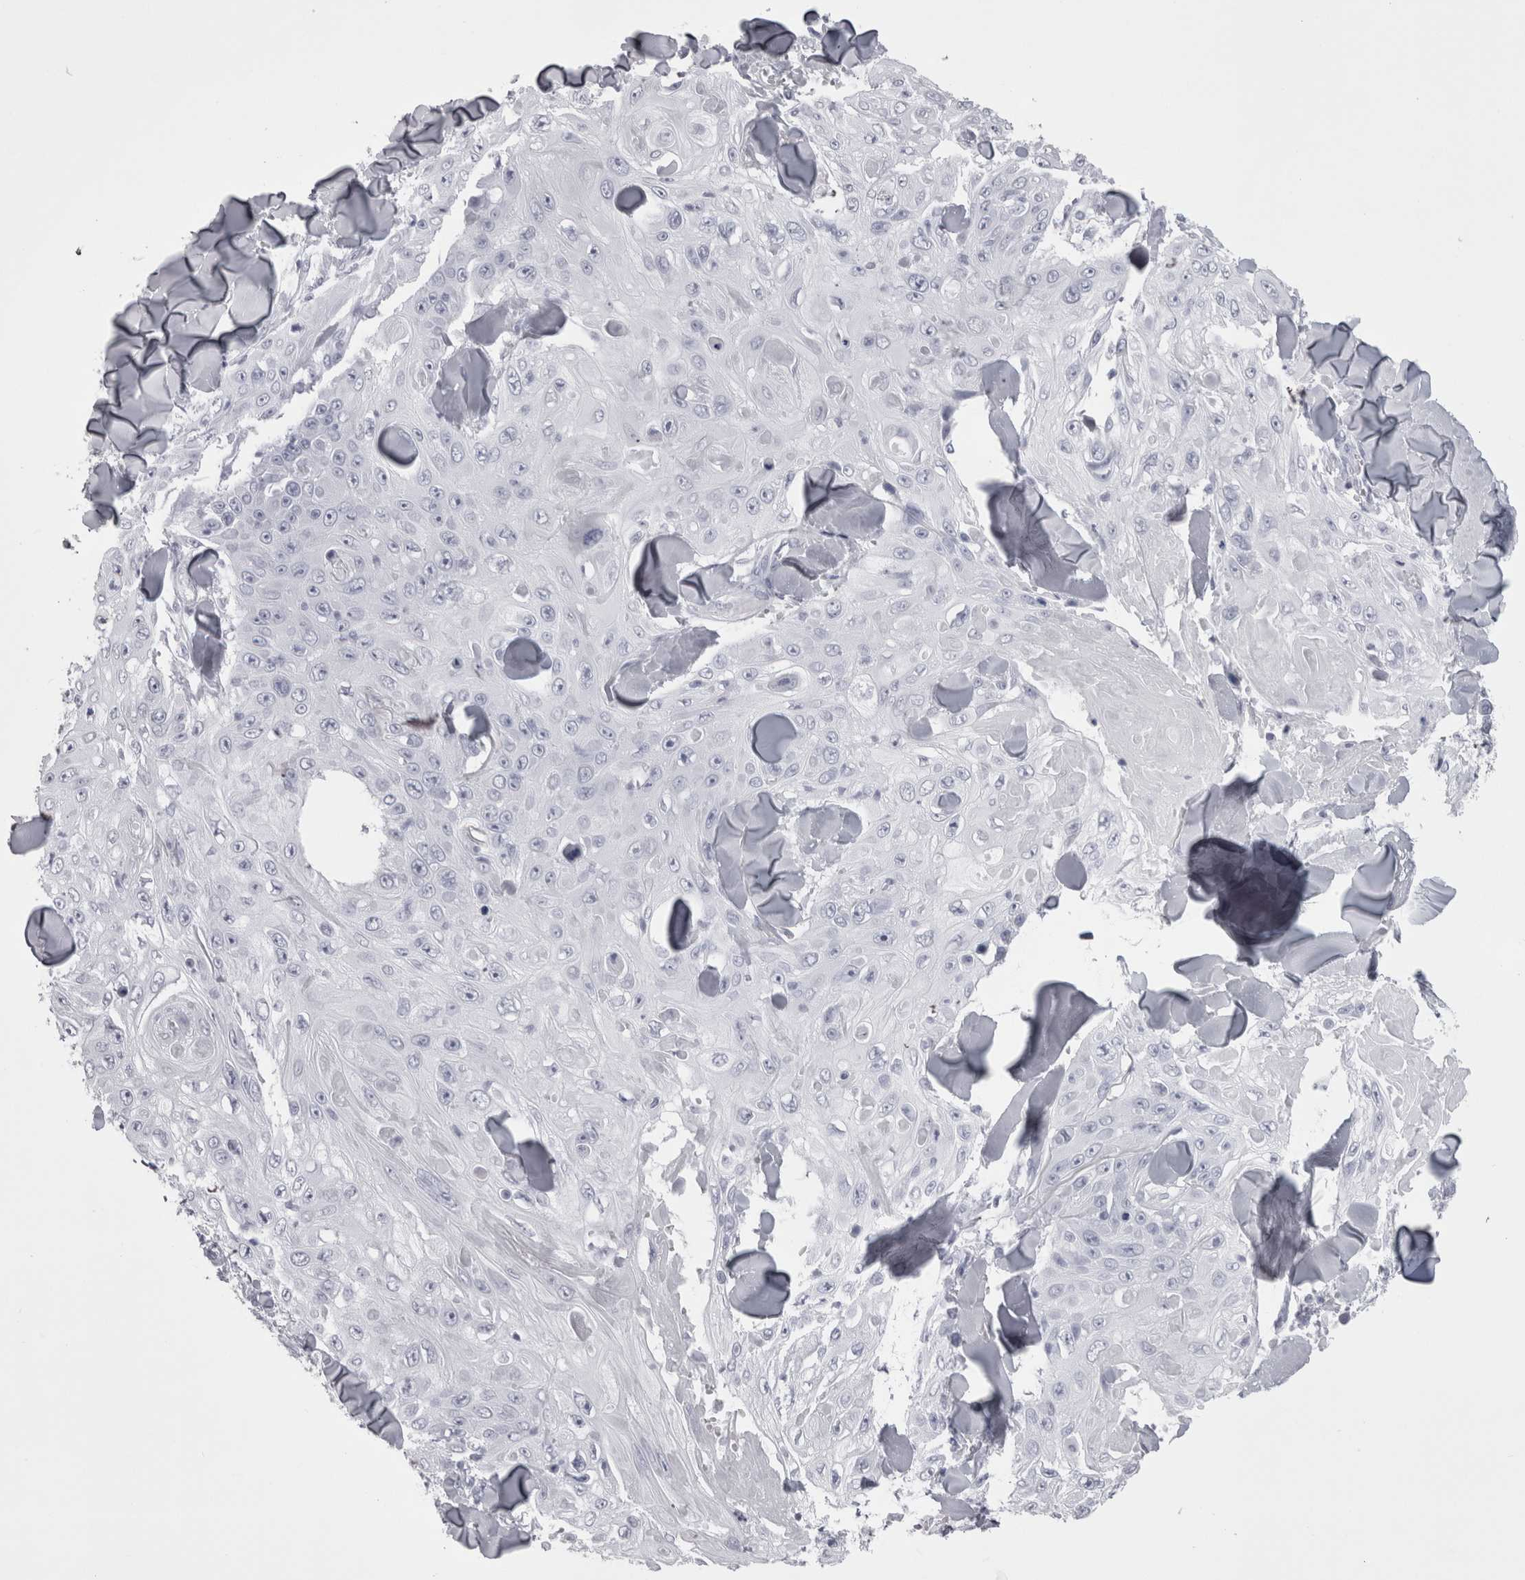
{"staining": {"intensity": "negative", "quantity": "none", "location": "none"}, "tissue": "skin cancer", "cell_type": "Tumor cells", "image_type": "cancer", "snomed": [{"axis": "morphology", "description": "Squamous cell carcinoma, NOS"}, {"axis": "topography", "description": "Skin"}], "caption": "Immunohistochemistry (IHC) image of neoplastic tissue: skin cancer stained with DAB (3,3'-diaminobenzidine) reveals no significant protein expression in tumor cells.", "gene": "SKAP1", "patient": {"sex": "male", "age": 86}}